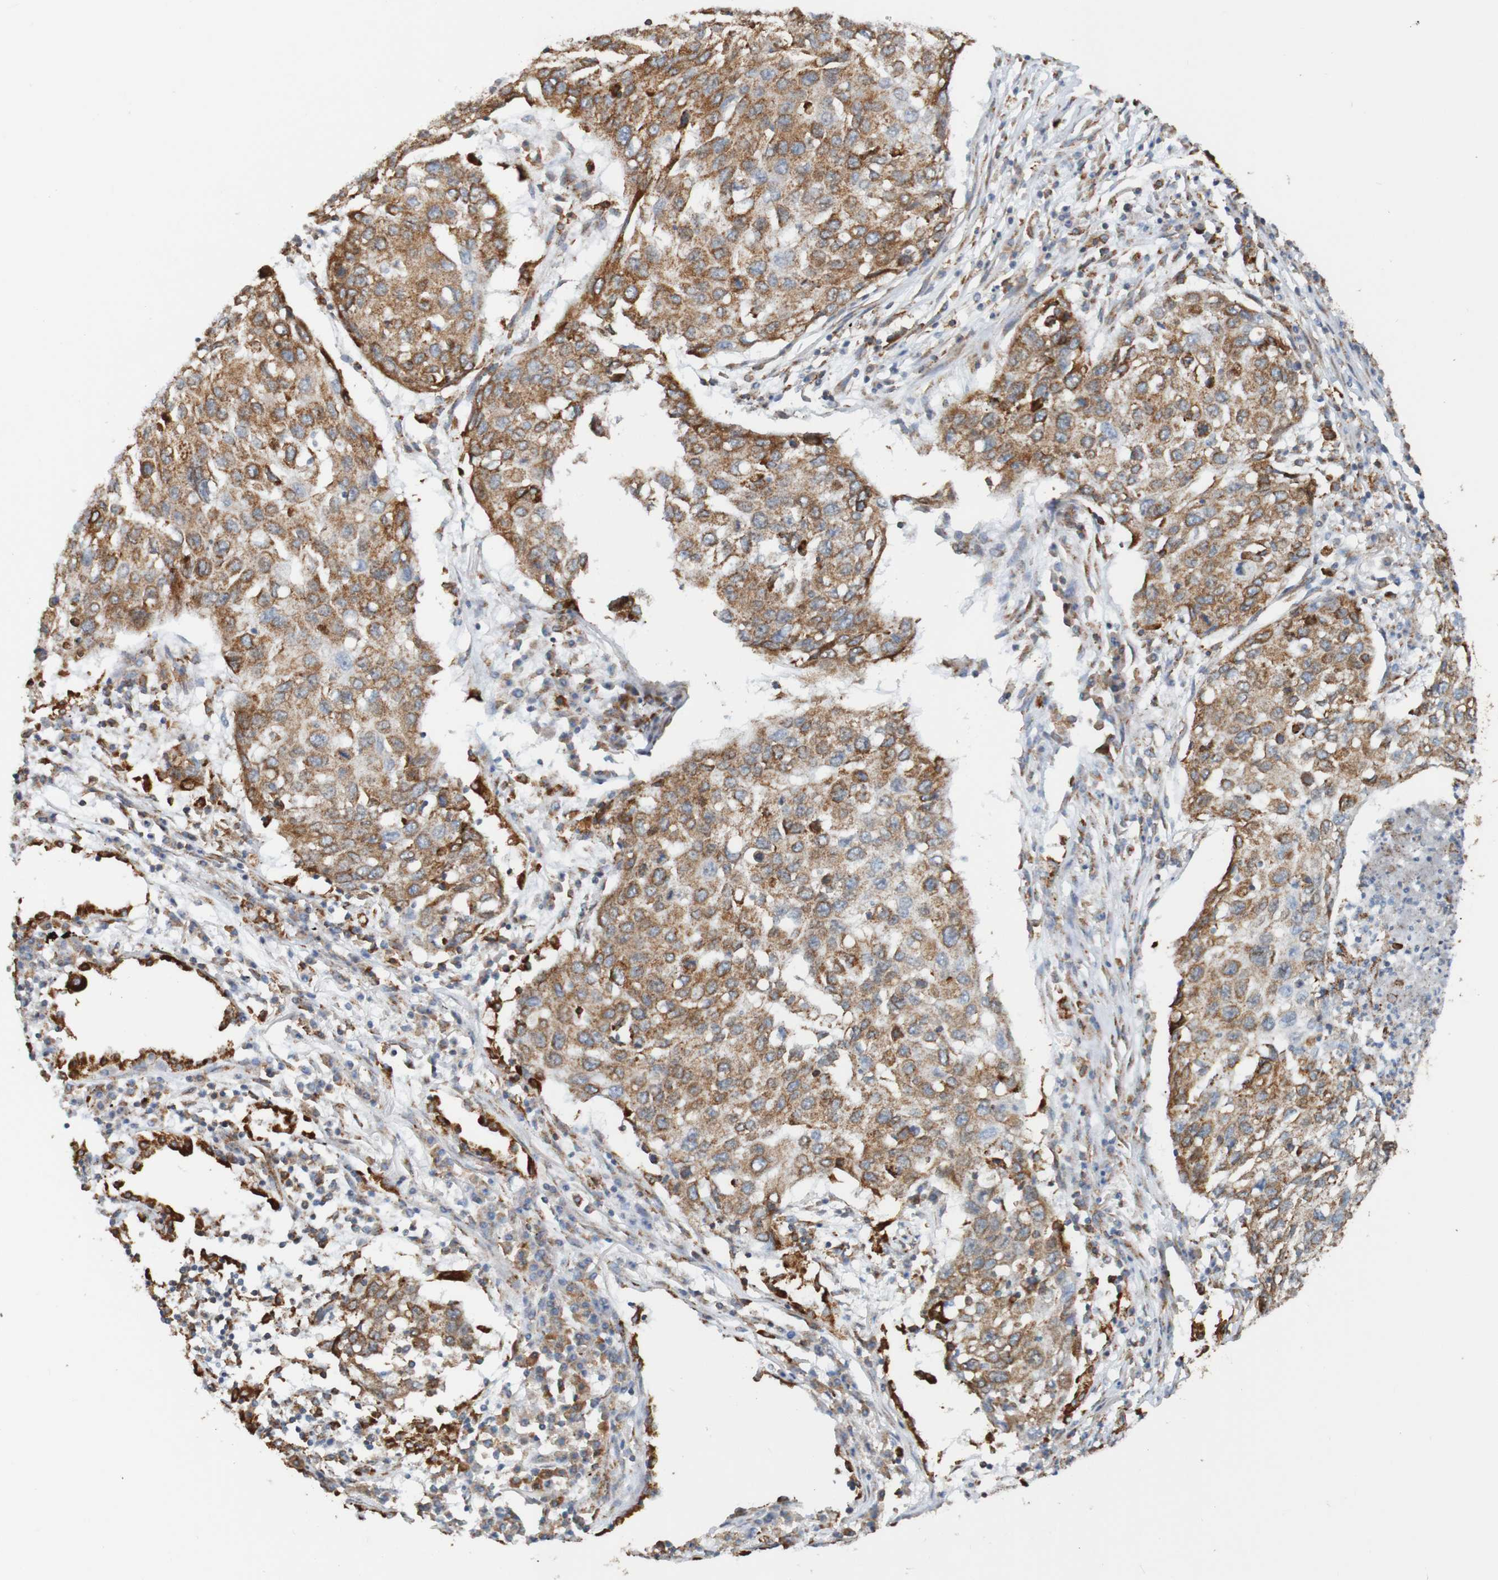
{"staining": {"intensity": "moderate", "quantity": ">75%", "location": "cytoplasmic/membranous"}, "tissue": "lung cancer", "cell_type": "Tumor cells", "image_type": "cancer", "snomed": [{"axis": "morphology", "description": "Squamous cell carcinoma, NOS"}, {"axis": "topography", "description": "Lung"}], "caption": "Immunohistochemical staining of human lung cancer (squamous cell carcinoma) demonstrates moderate cytoplasmic/membranous protein staining in about >75% of tumor cells. The staining was performed using DAB (3,3'-diaminobenzidine) to visualize the protein expression in brown, while the nuclei were stained in blue with hematoxylin (Magnification: 20x).", "gene": "PDIA3", "patient": {"sex": "female", "age": 63}}